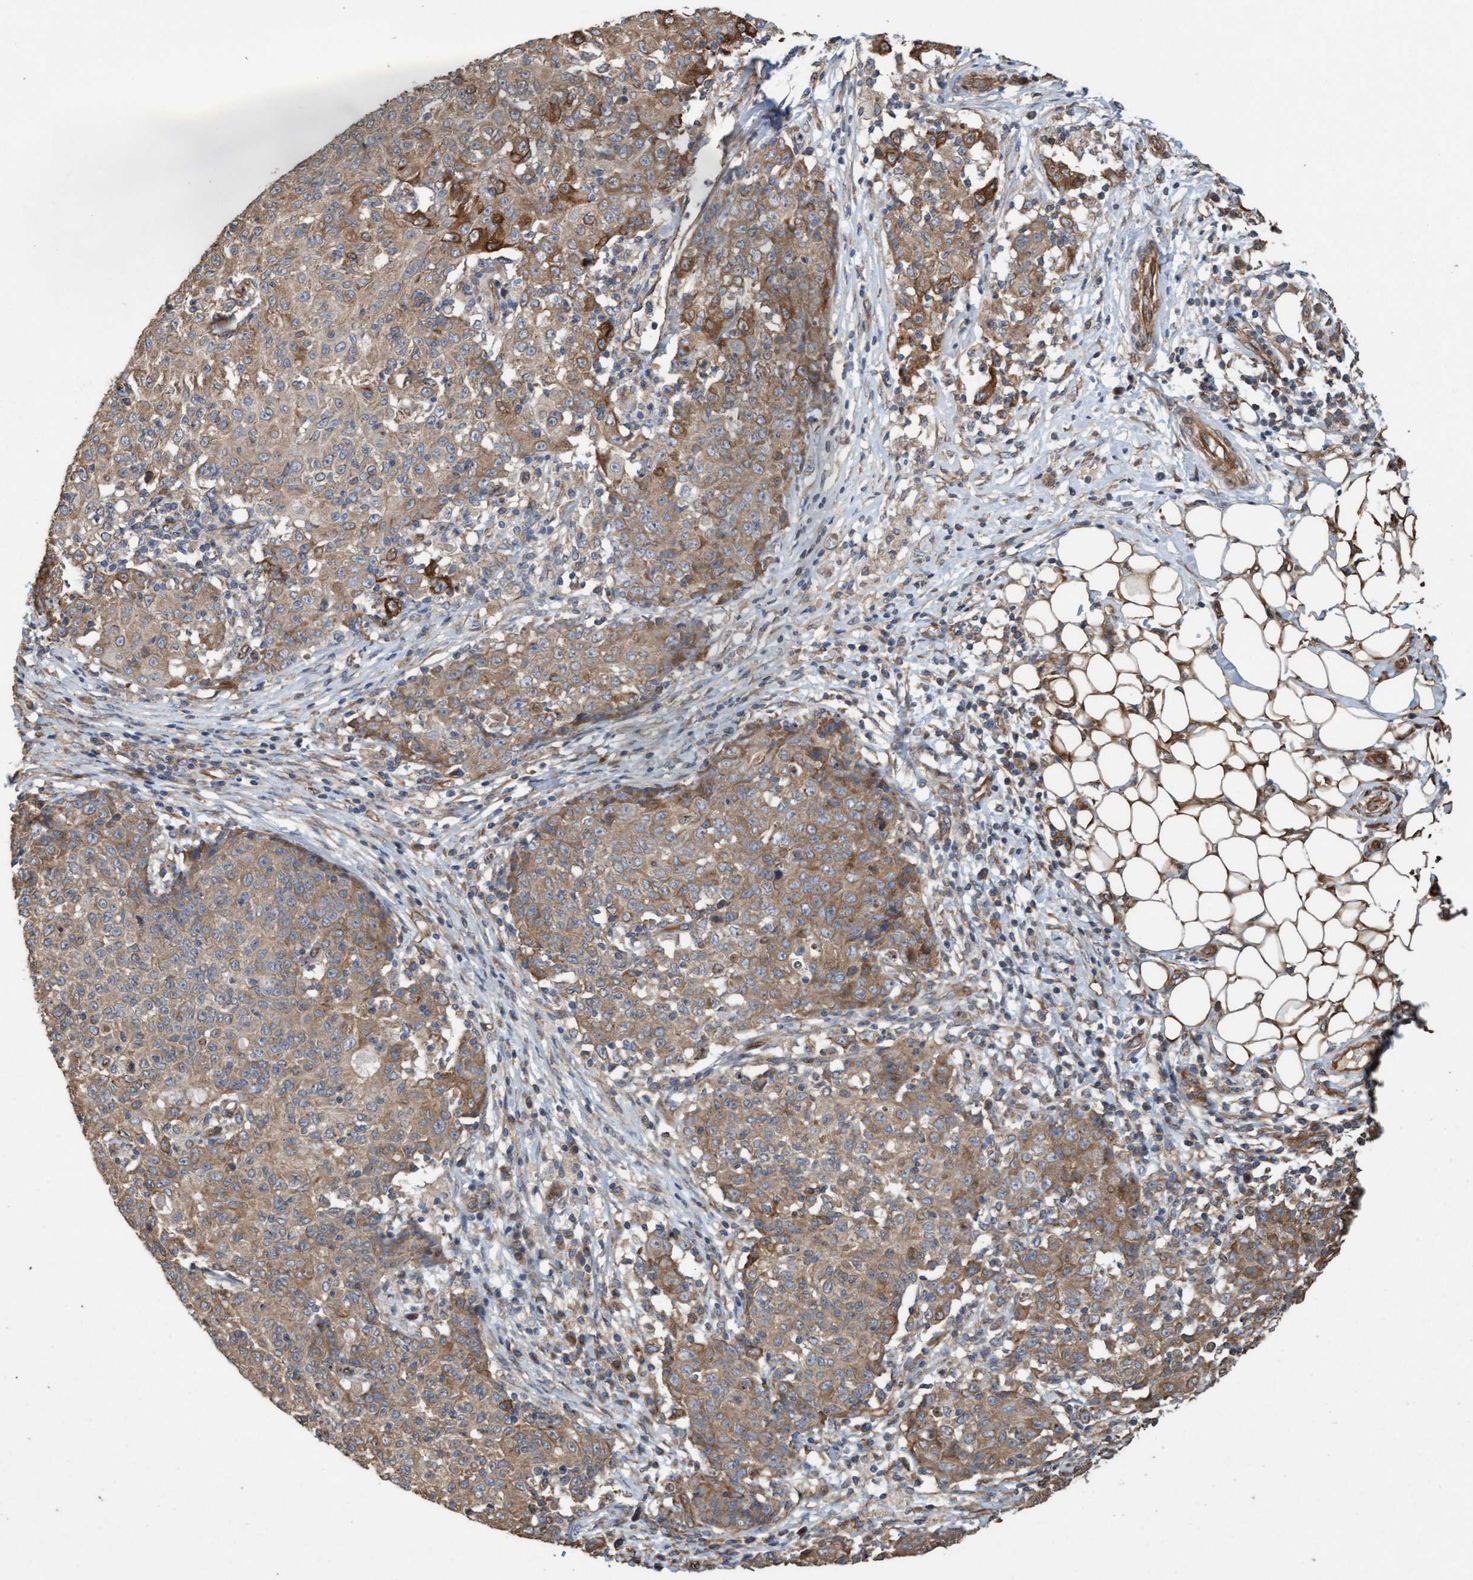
{"staining": {"intensity": "moderate", "quantity": ">75%", "location": "cytoplasmic/membranous"}, "tissue": "ovarian cancer", "cell_type": "Tumor cells", "image_type": "cancer", "snomed": [{"axis": "morphology", "description": "Carcinoma, endometroid"}, {"axis": "topography", "description": "Ovary"}], "caption": "IHC of human ovarian endometroid carcinoma displays medium levels of moderate cytoplasmic/membranous positivity in about >75% of tumor cells.", "gene": "CDC42EP4", "patient": {"sex": "female", "age": 42}}